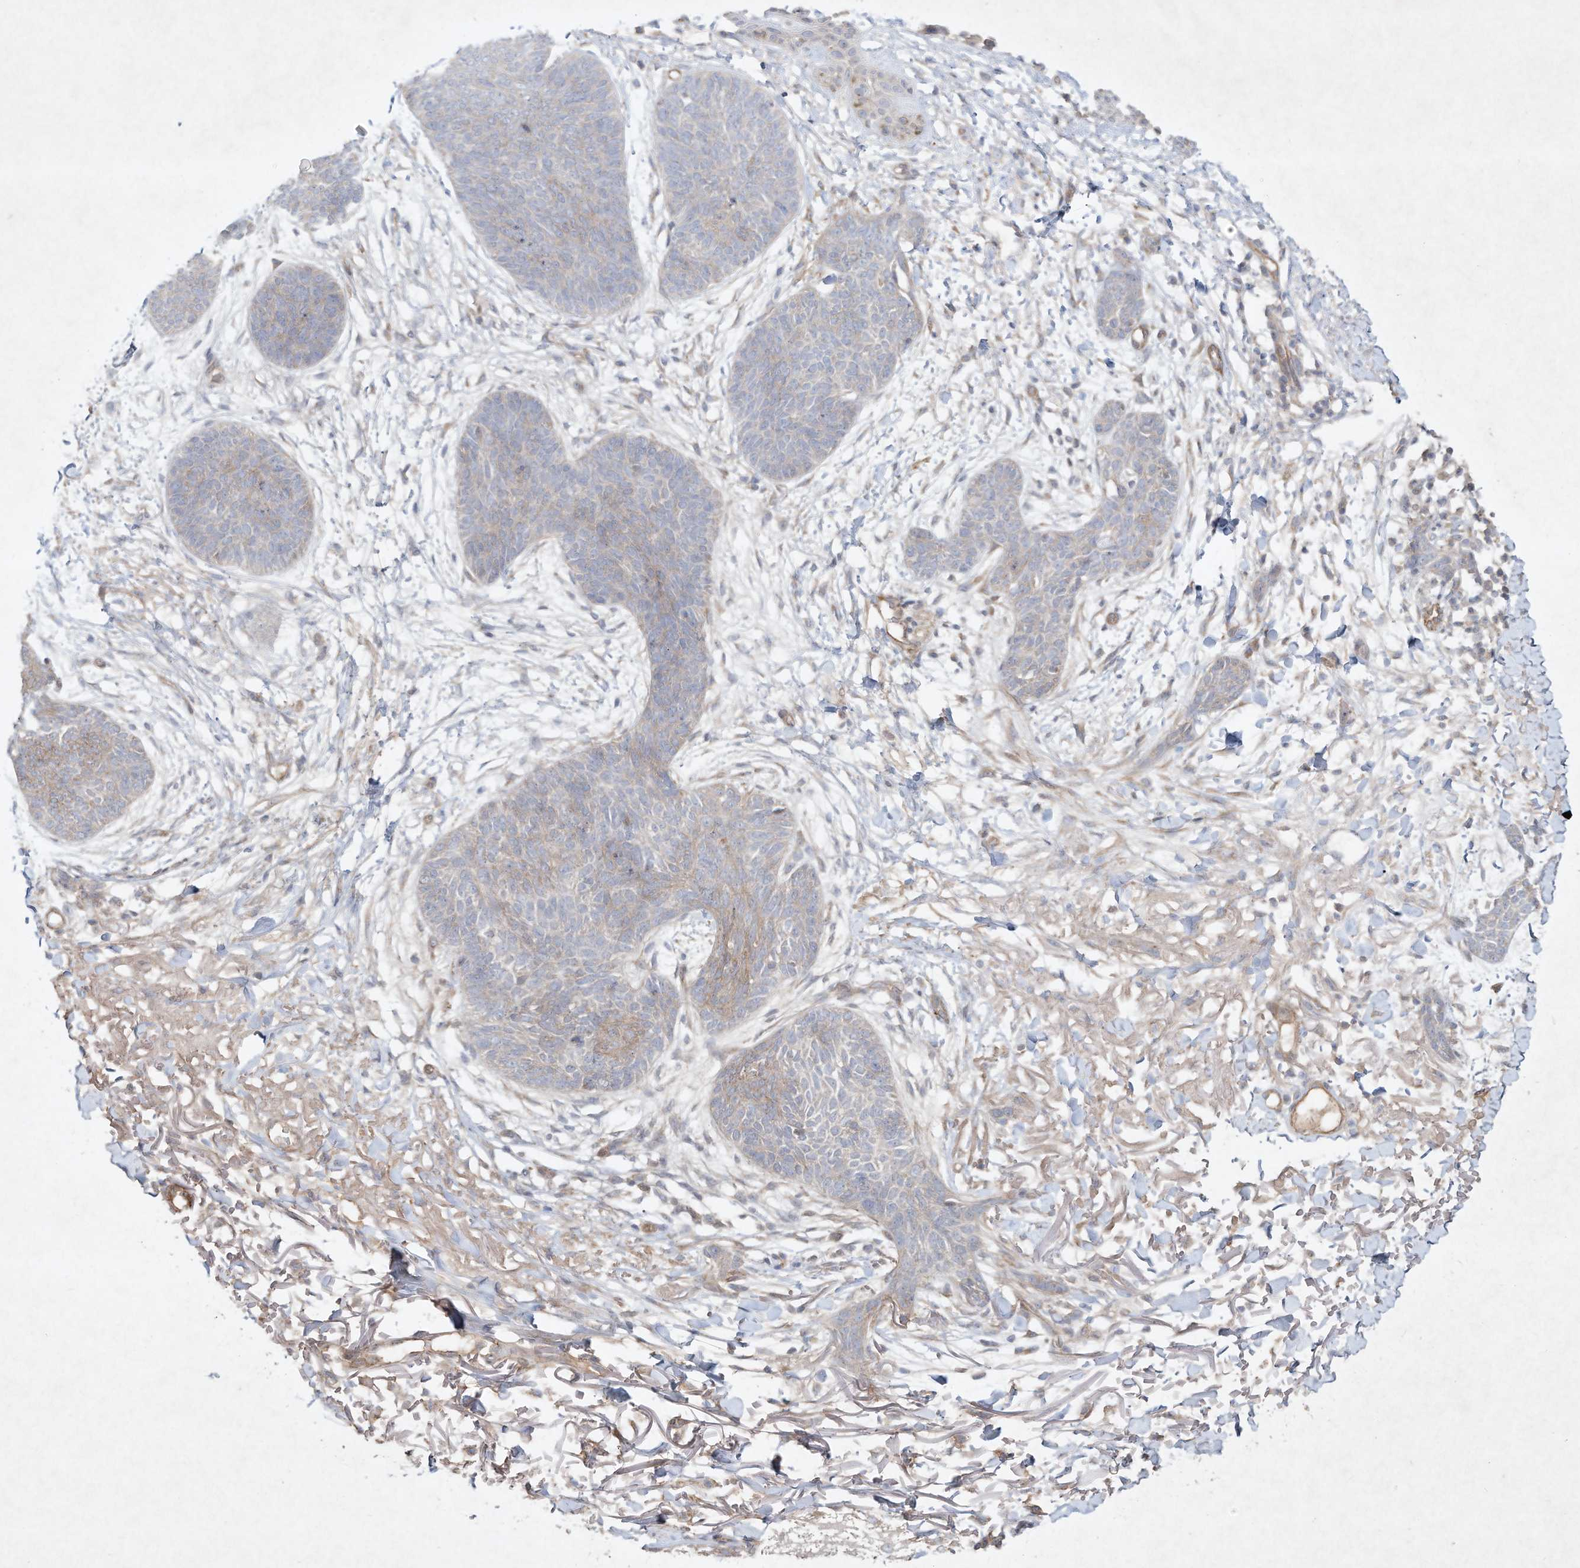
{"staining": {"intensity": "weak", "quantity": "25%-75%", "location": "cytoplasmic/membranous"}, "tissue": "skin cancer", "cell_type": "Tumor cells", "image_type": "cancer", "snomed": [{"axis": "morphology", "description": "Basal cell carcinoma"}, {"axis": "topography", "description": "Skin"}], "caption": "Immunohistochemical staining of human basal cell carcinoma (skin) demonstrates weak cytoplasmic/membranous protein positivity in about 25%-75% of tumor cells.", "gene": "HTR5A", "patient": {"sex": "male", "age": 85}}